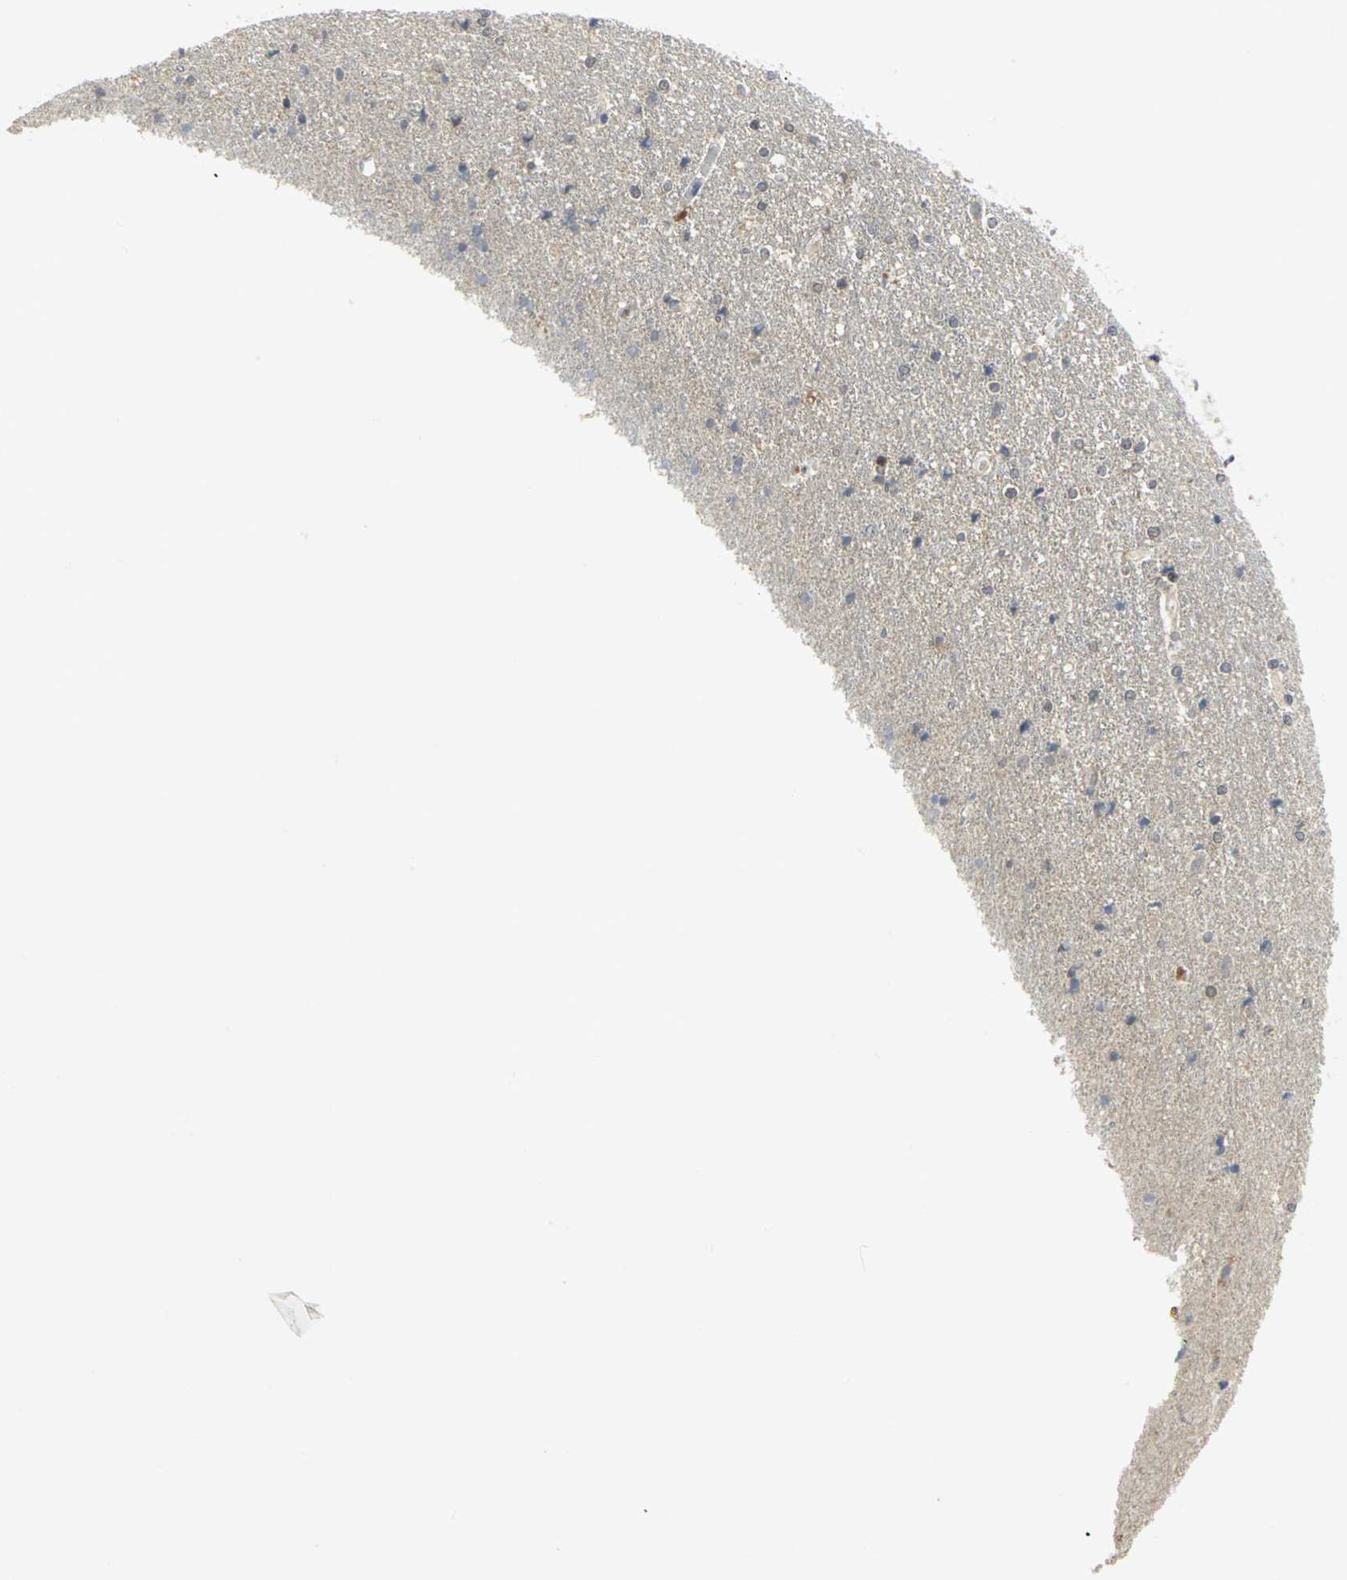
{"staining": {"intensity": "moderate", "quantity": "<25%", "location": "cytoplasmic/membranous"}, "tissue": "caudate", "cell_type": "Glial cells", "image_type": "normal", "snomed": [{"axis": "morphology", "description": "Normal tissue, NOS"}, {"axis": "topography", "description": "Lateral ventricle wall"}], "caption": "Benign caudate was stained to show a protein in brown. There is low levels of moderate cytoplasmic/membranous staining in approximately <25% of glial cells.", "gene": "PPIA", "patient": {"sex": "female", "age": 54}}